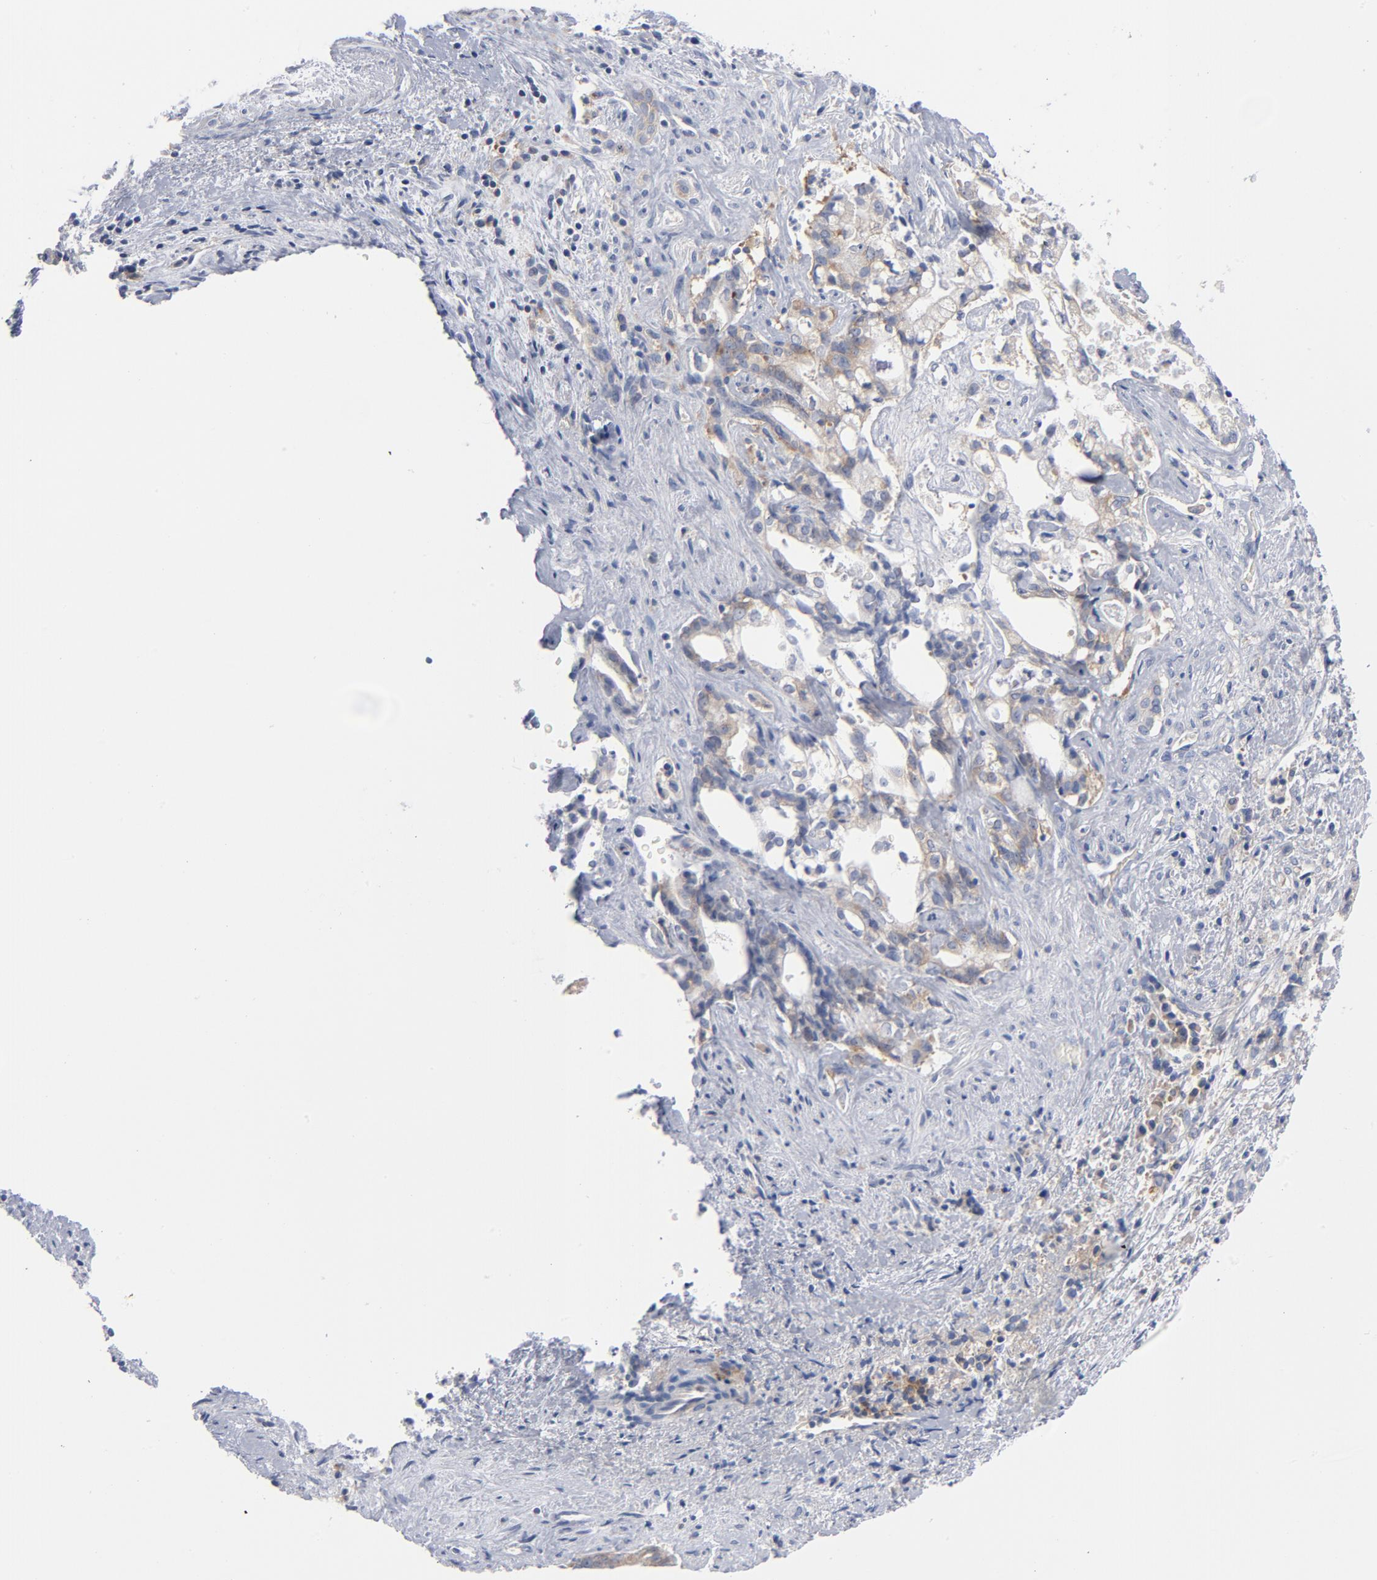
{"staining": {"intensity": "weak", "quantity": "<25%", "location": "cytoplasmic/membranous"}, "tissue": "liver cancer", "cell_type": "Tumor cells", "image_type": "cancer", "snomed": [{"axis": "morphology", "description": "Cholangiocarcinoma"}, {"axis": "topography", "description": "Liver"}], "caption": "The IHC photomicrograph has no significant staining in tumor cells of cholangiocarcinoma (liver) tissue. (DAB immunohistochemistry (IHC), high magnification).", "gene": "CD86", "patient": {"sex": "male", "age": 57}}